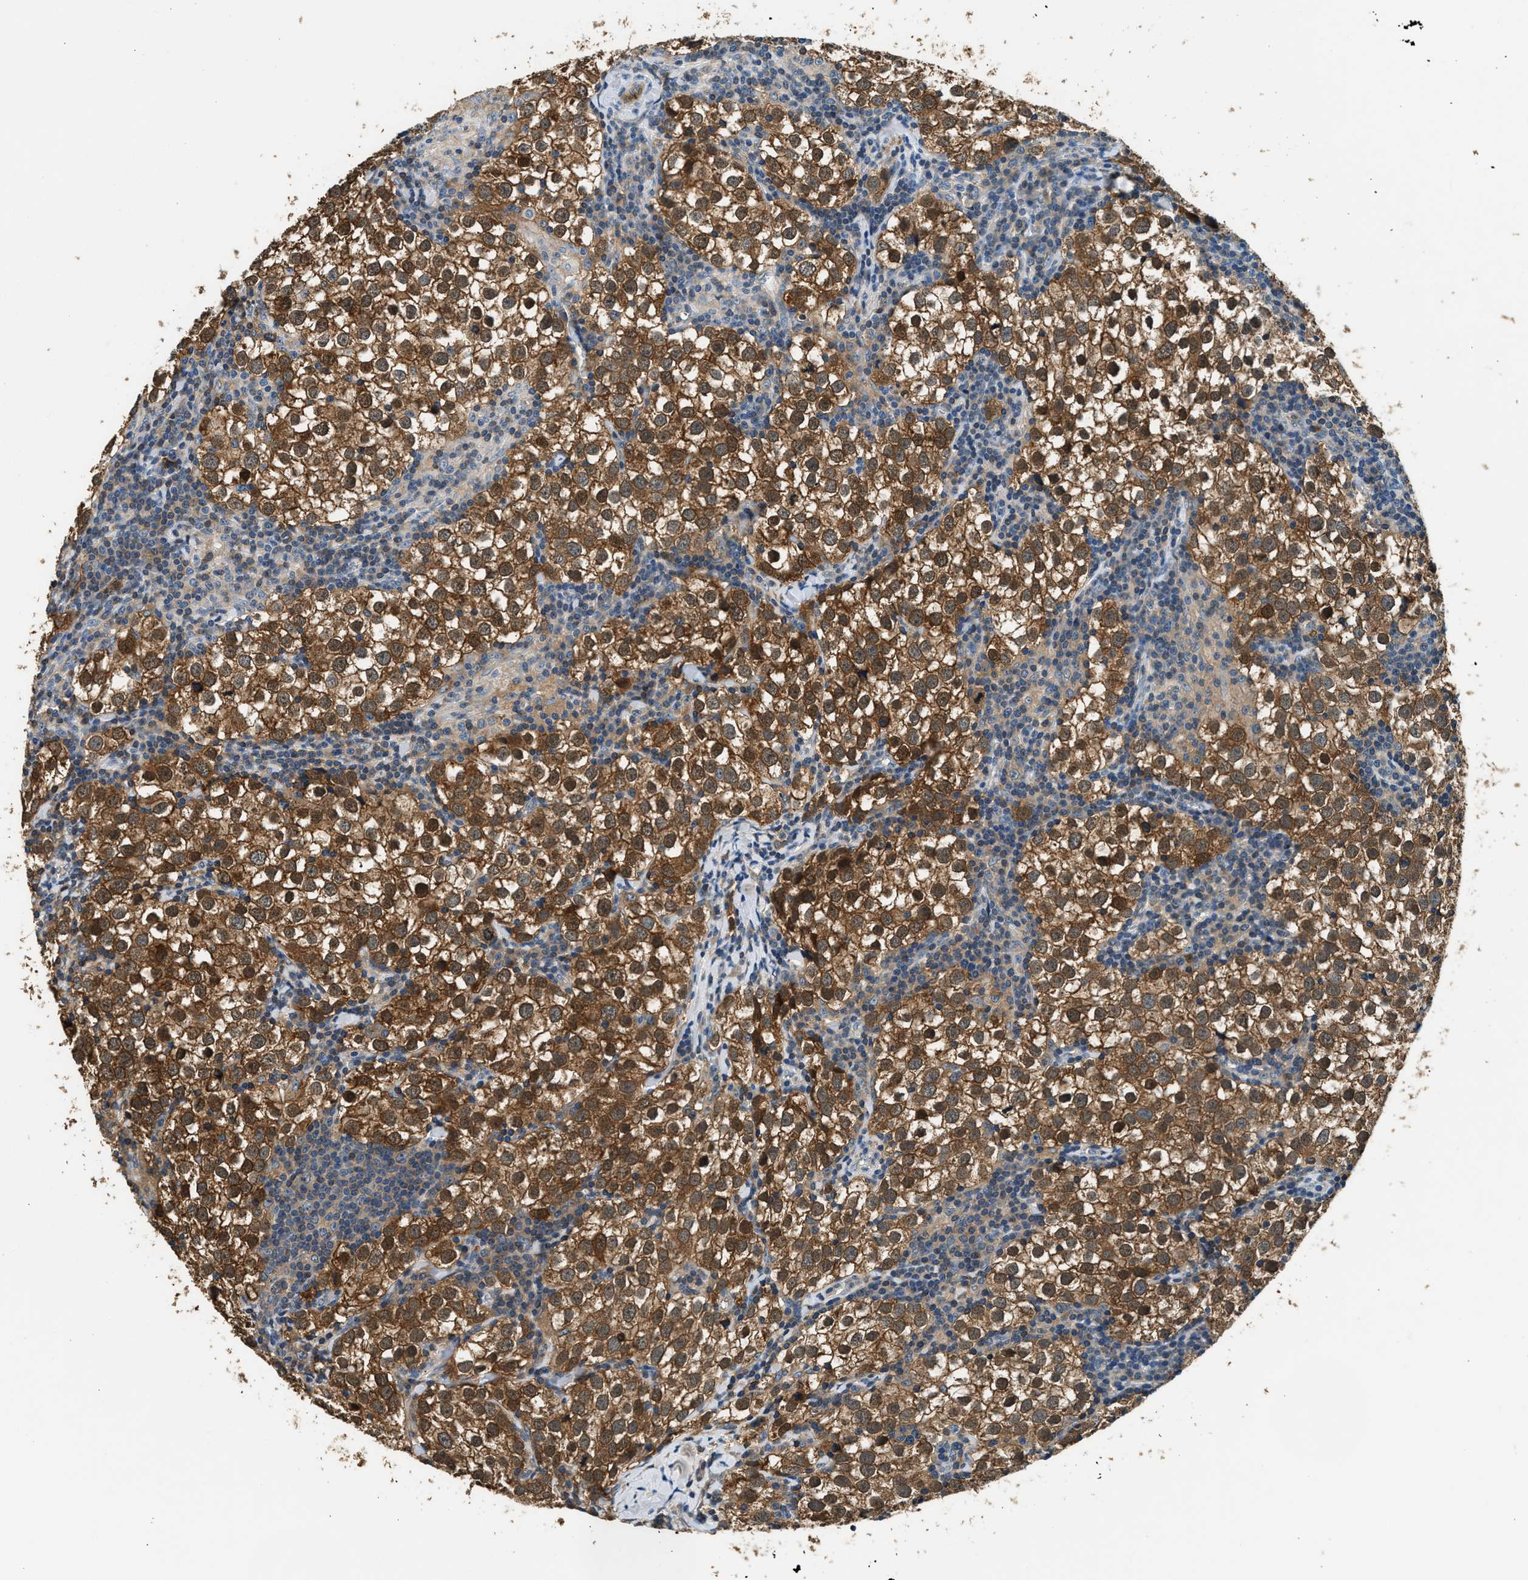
{"staining": {"intensity": "moderate", "quantity": ">75%", "location": "cytoplasmic/membranous,nuclear"}, "tissue": "testis cancer", "cell_type": "Tumor cells", "image_type": "cancer", "snomed": [{"axis": "morphology", "description": "Seminoma, NOS"}, {"axis": "morphology", "description": "Carcinoma, Embryonal, NOS"}, {"axis": "topography", "description": "Testis"}], "caption": "About >75% of tumor cells in testis embryonal carcinoma exhibit moderate cytoplasmic/membranous and nuclear protein expression as visualized by brown immunohistochemical staining.", "gene": "ANXA3", "patient": {"sex": "male", "age": 36}}